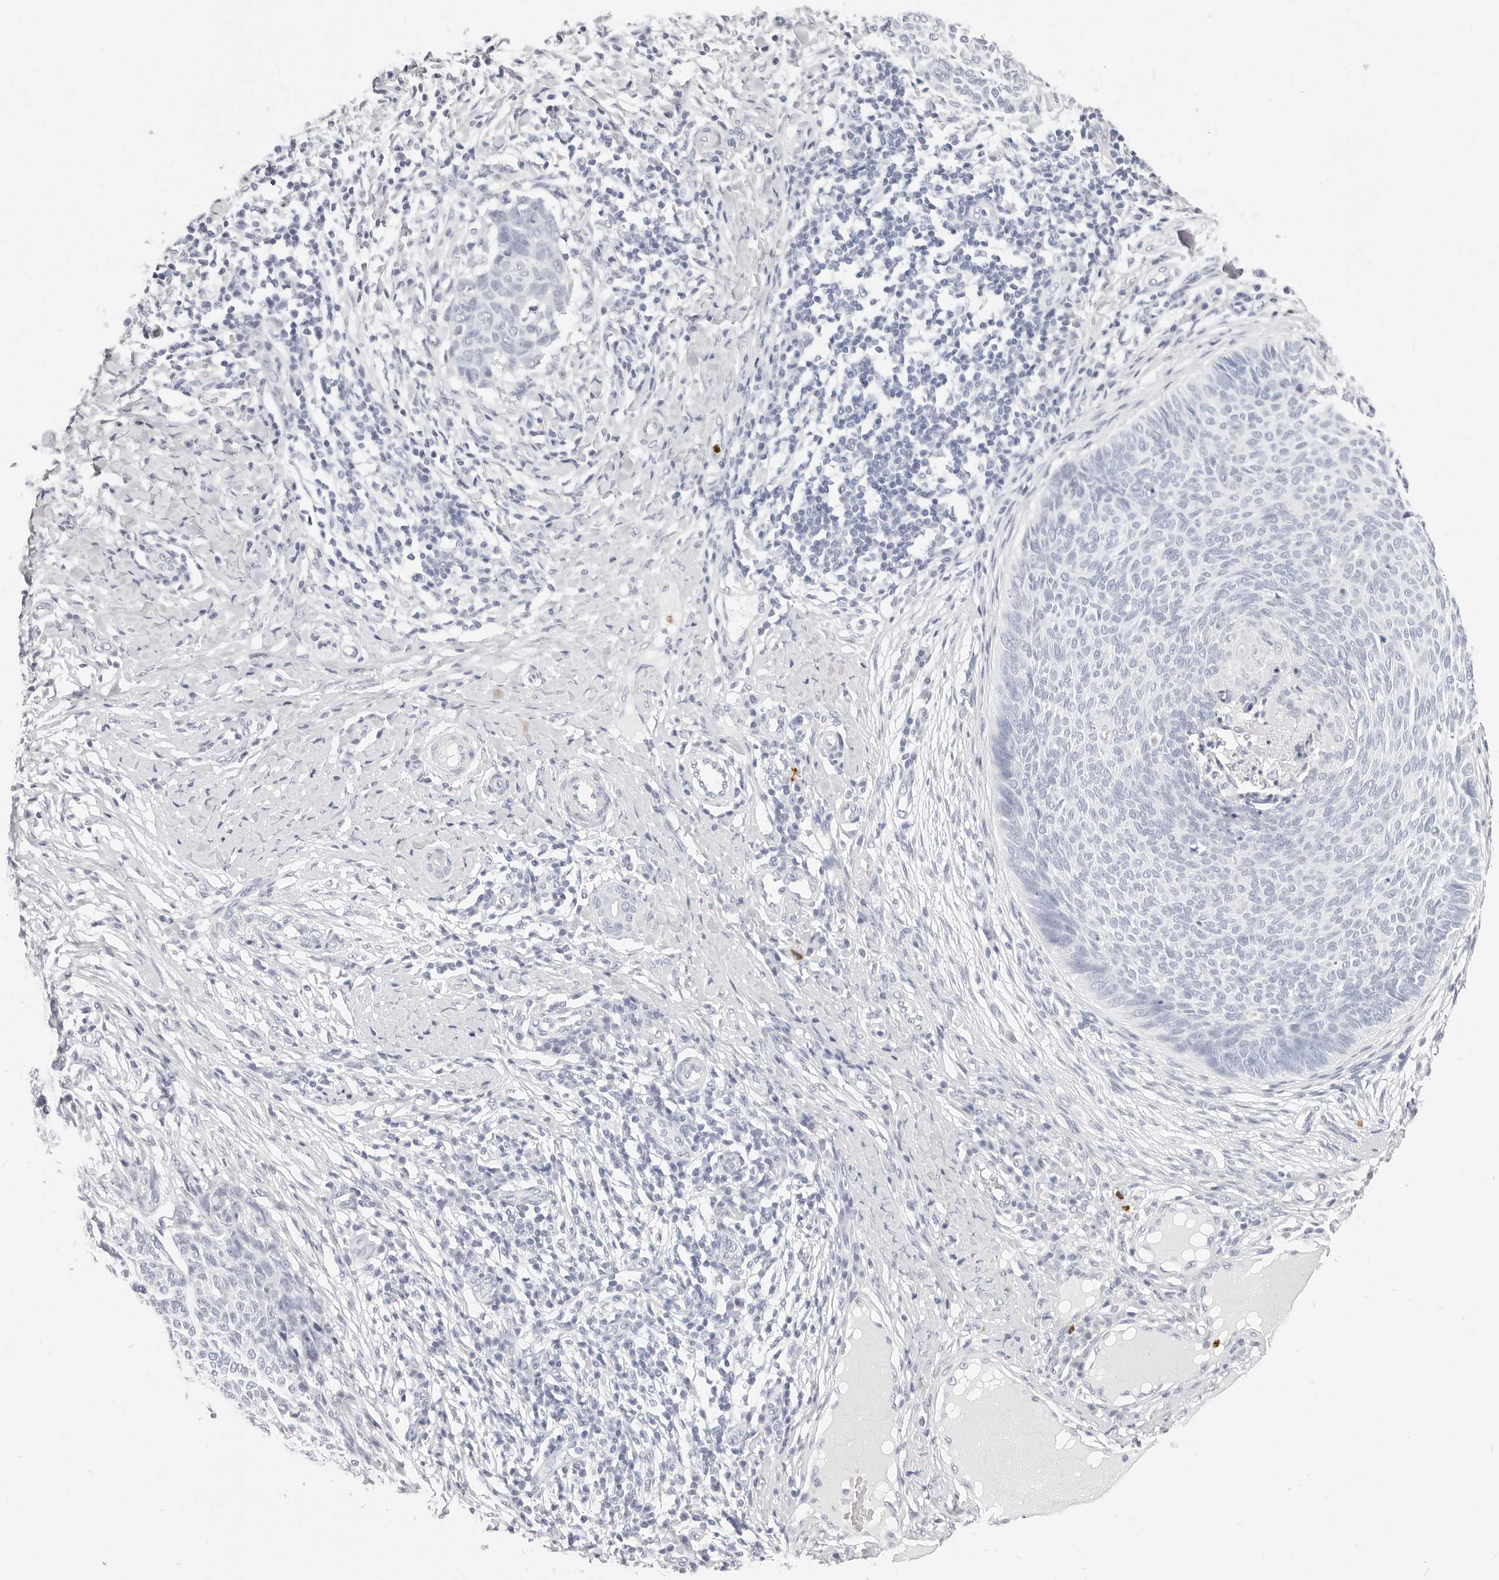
{"staining": {"intensity": "negative", "quantity": "none", "location": "none"}, "tissue": "skin cancer", "cell_type": "Tumor cells", "image_type": "cancer", "snomed": [{"axis": "morphology", "description": "Normal tissue, NOS"}, {"axis": "morphology", "description": "Basal cell carcinoma"}, {"axis": "topography", "description": "Skin"}], "caption": "Immunohistochemistry photomicrograph of neoplastic tissue: skin basal cell carcinoma stained with DAB (3,3'-diaminobenzidine) reveals no significant protein staining in tumor cells.", "gene": "CAMP", "patient": {"sex": "male", "age": 50}}